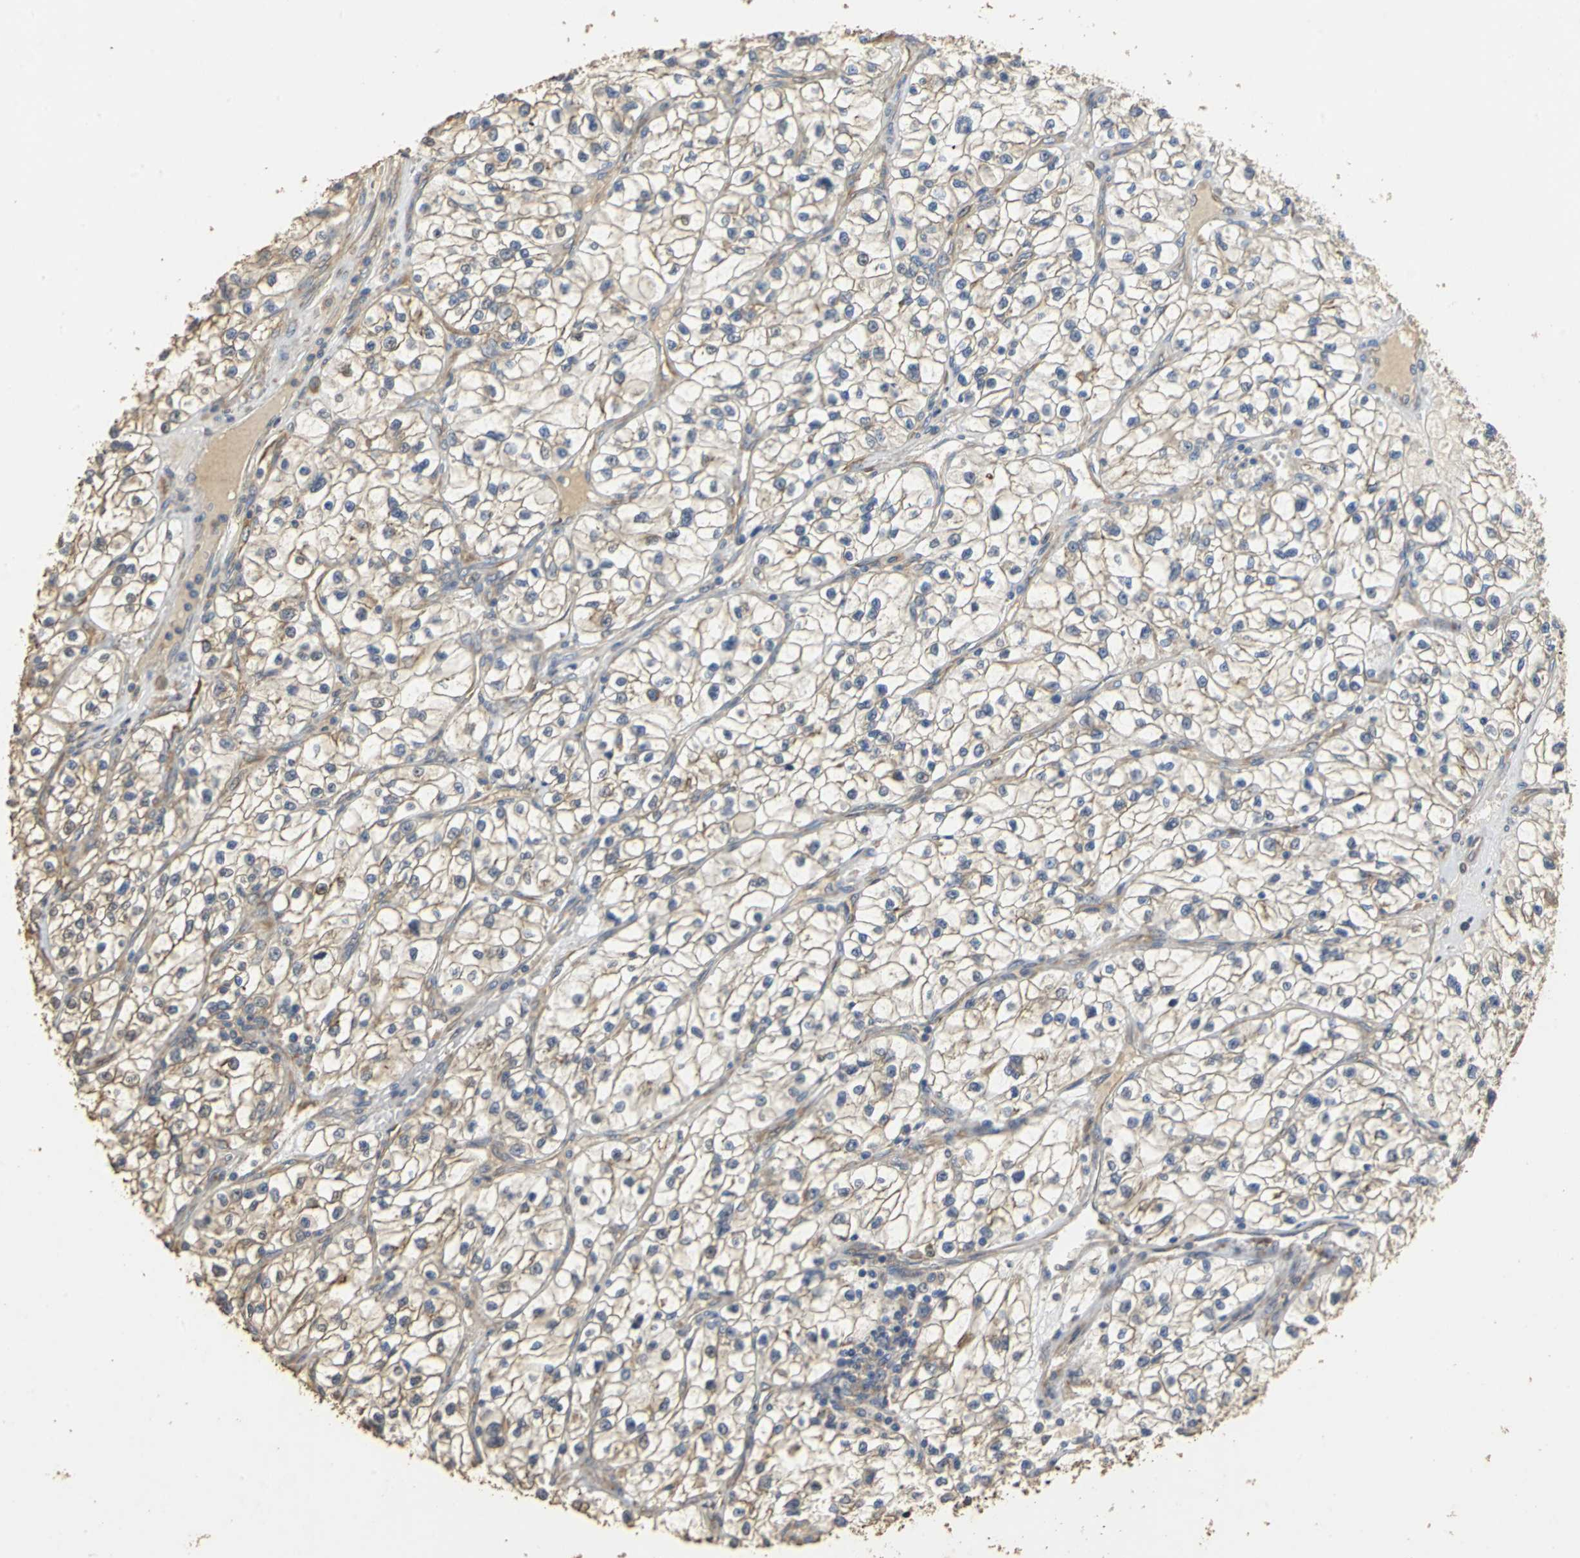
{"staining": {"intensity": "weak", "quantity": "25%-75%", "location": "cytoplasmic/membranous"}, "tissue": "renal cancer", "cell_type": "Tumor cells", "image_type": "cancer", "snomed": [{"axis": "morphology", "description": "Adenocarcinoma, NOS"}, {"axis": "topography", "description": "Kidney"}], "caption": "Renal cancer stained with DAB (3,3'-diaminobenzidine) immunohistochemistry (IHC) displays low levels of weak cytoplasmic/membranous staining in about 25%-75% of tumor cells. The protein is stained brown, and the nuclei are stained in blue (DAB IHC with brightfield microscopy, high magnification).", "gene": "ACSL4", "patient": {"sex": "female", "age": 57}}